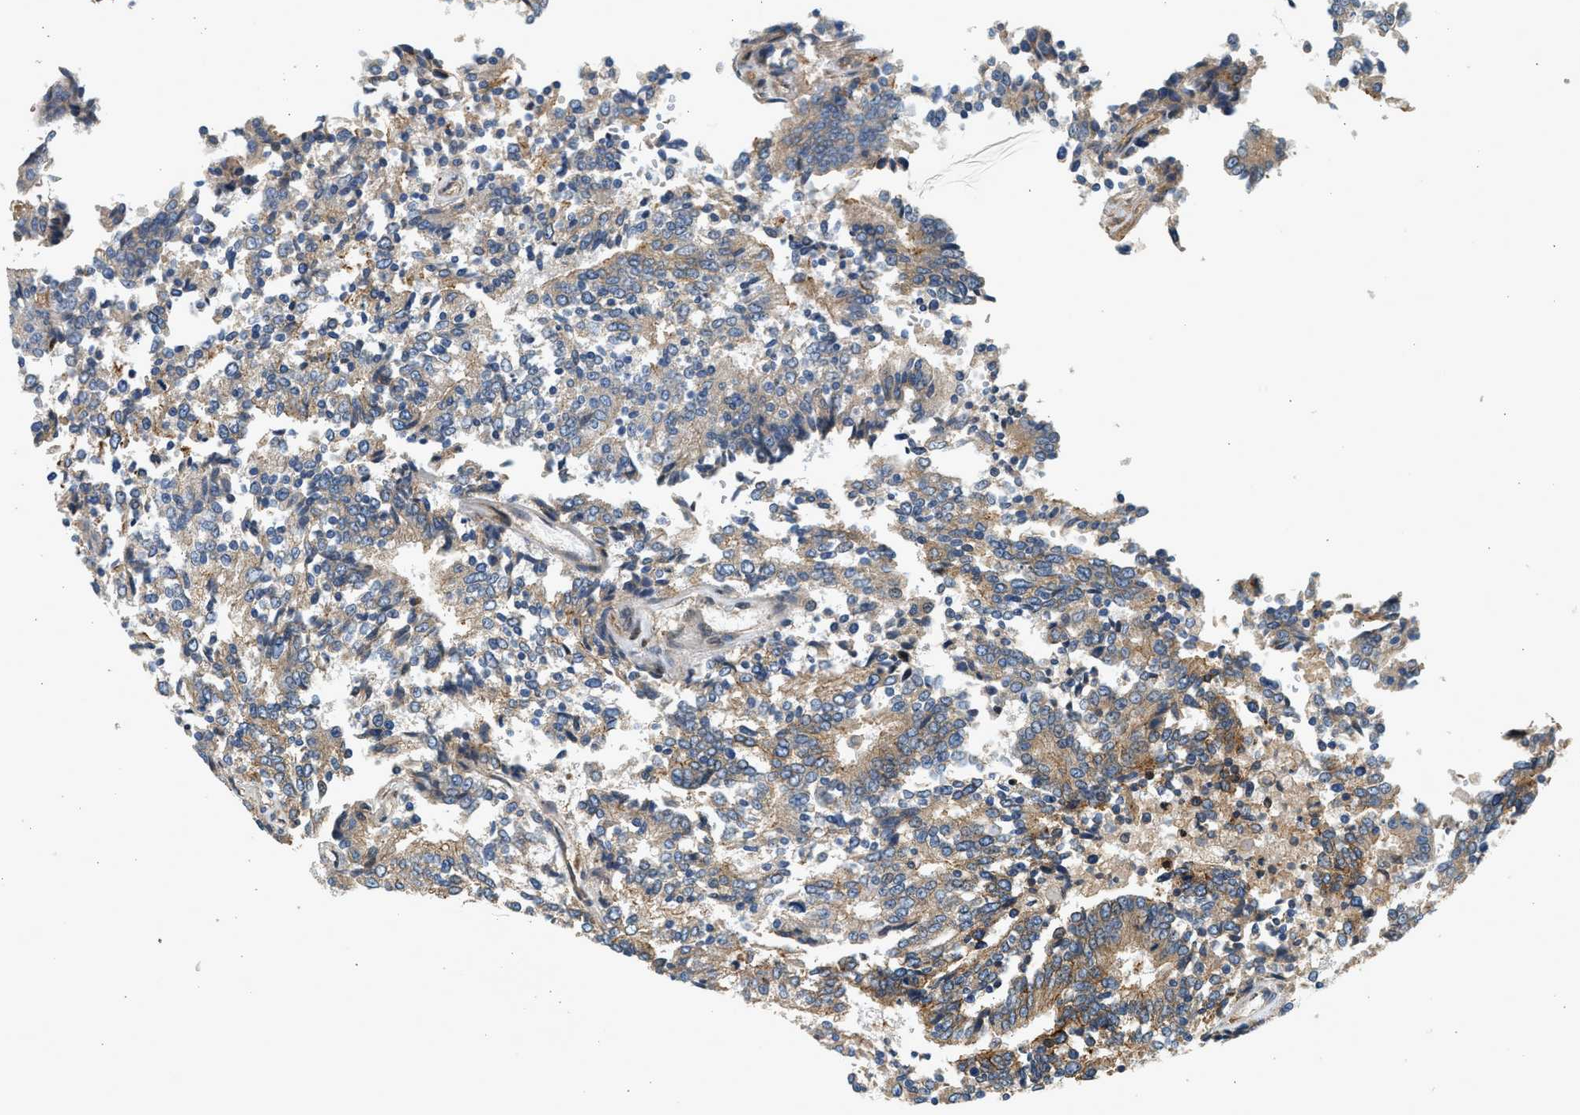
{"staining": {"intensity": "moderate", "quantity": ">75%", "location": "cytoplasmic/membranous"}, "tissue": "prostate cancer", "cell_type": "Tumor cells", "image_type": "cancer", "snomed": [{"axis": "morphology", "description": "Normal tissue, NOS"}, {"axis": "morphology", "description": "Adenocarcinoma, High grade"}, {"axis": "topography", "description": "Prostate"}, {"axis": "topography", "description": "Seminal veicle"}], "caption": "Human prostate cancer (high-grade adenocarcinoma) stained with a protein marker reveals moderate staining in tumor cells.", "gene": "NRSN2", "patient": {"sex": "male", "age": 55}}